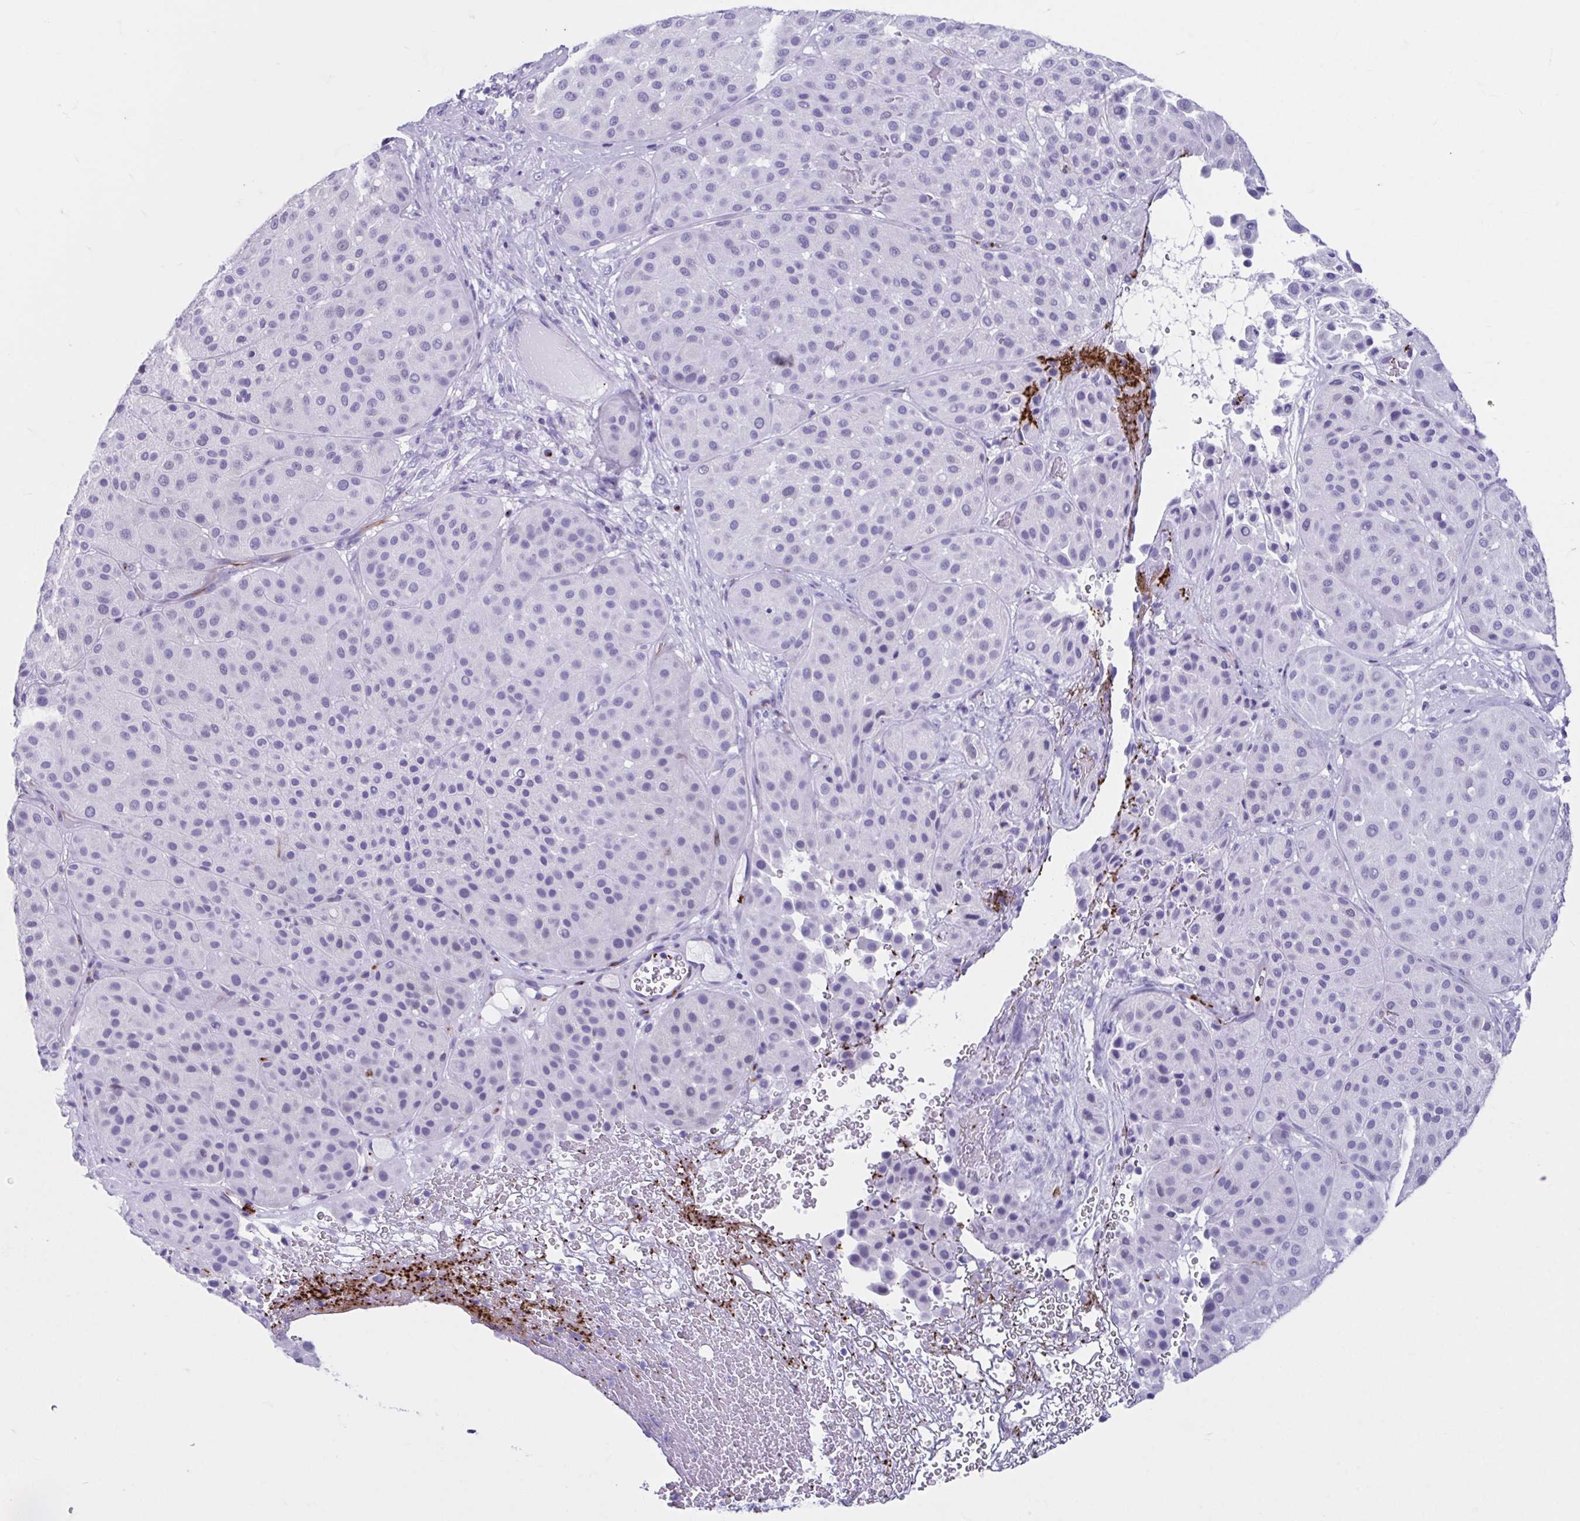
{"staining": {"intensity": "negative", "quantity": "none", "location": "none"}, "tissue": "melanoma", "cell_type": "Tumor cells", "image_type": "cancer", "snomed": [{"axis": "morphology", "description": "Malignant melanoma, Metastatic site"}, {"axis": "topography", "description": "Smooth muscle"}], "caption": "Melanoma stained for a protein using IHC exhibits no staining tumor cells.", "gene": "TCEAL3", "patient": {"sex": "male", "age": 41}}